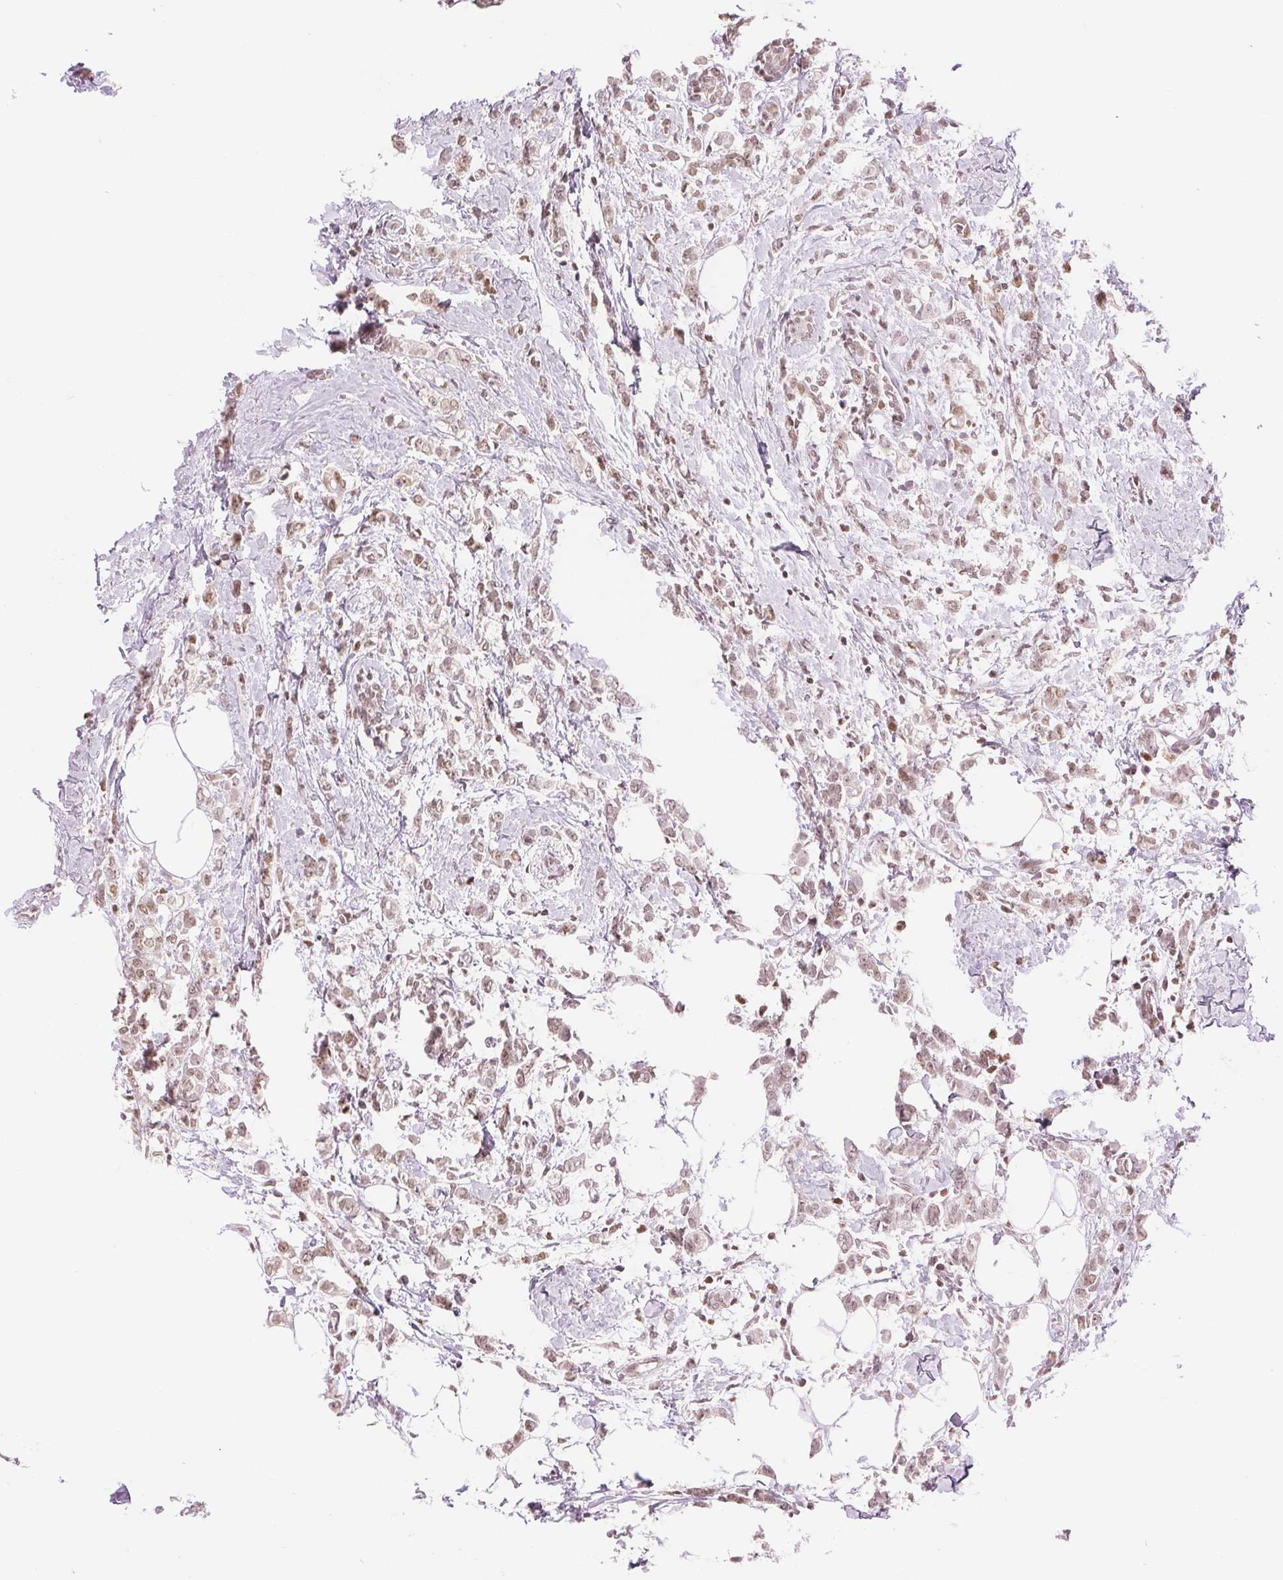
{"staining": {"intensity": "weak", "quantity": ">75%", "location": "nuclear"}, "tissue": "breast cancer", "cell_type": "Tumor cells", "image_type": "cancer", "snomed": [{"axis": "morphology", "description": "Duct carcinoma"}, {"axis": "topography", "description": "Breast"}], "caption": "Protein expression analysis of human breast cancer reveals weak nuclear expression in approximately >75% of tumor cells.", "gene": "DEK", "patient": {"sex": "female", "age": 40}}